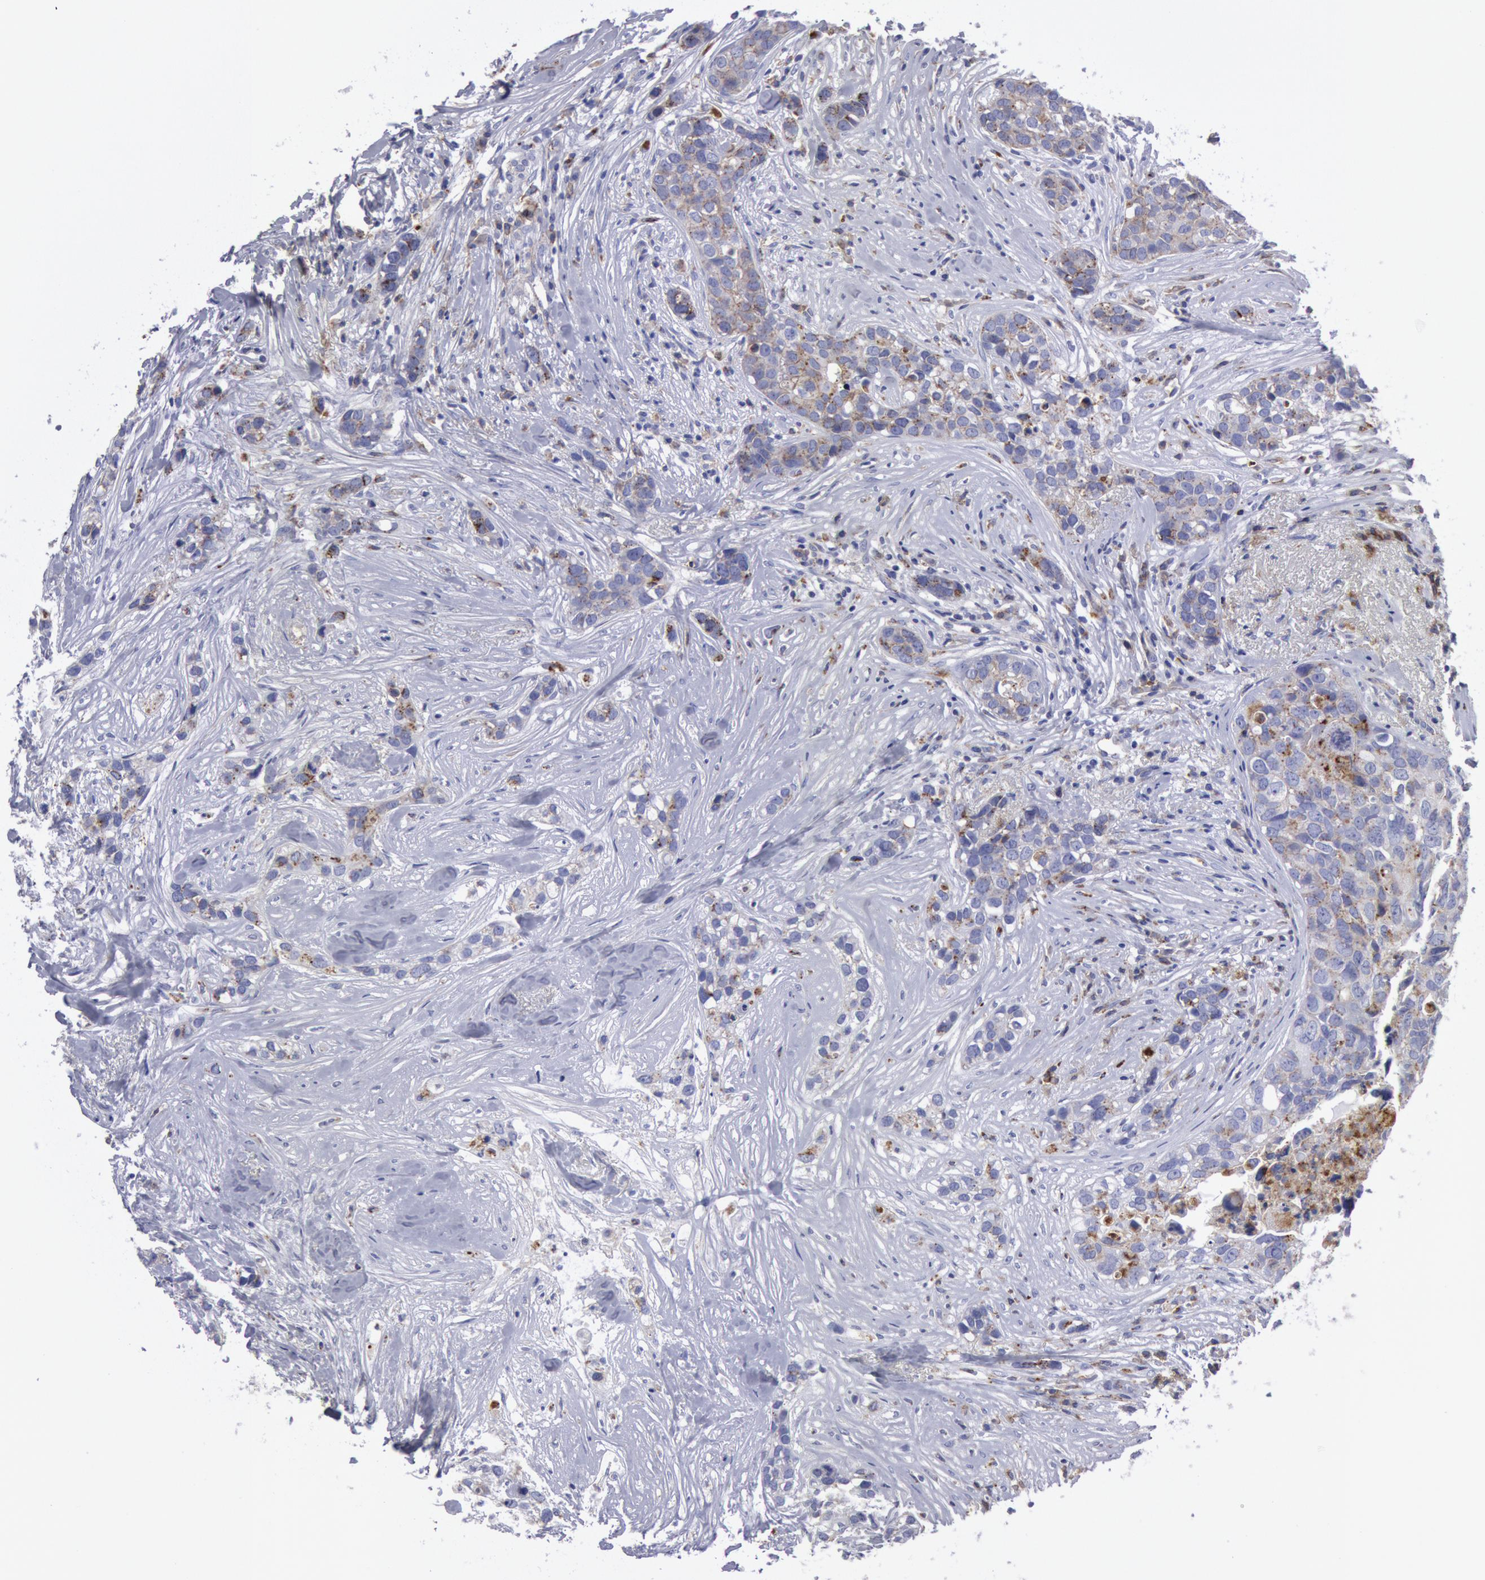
{"staining": {"intensity": "negative", "quantity": "none", "location": "none"}, "tissue": "breast cancer", "cell_type": "Tumor cells", "image_type": "cancer", "snomed": [{"axis": "morphology", "description": "Duct carcinoma"}, {"axis": "topography", "description": "Breast"}], "caption": "DAB immunohistochemical staining of human breast cancer displays no significant staining in tumor cells. (DAB (3,3'-diaminobenzidine) immunohistochemistry (IHC), high magnification).", "gene": "FLOT1", "patient": {"sex": "female", "age": 91}}